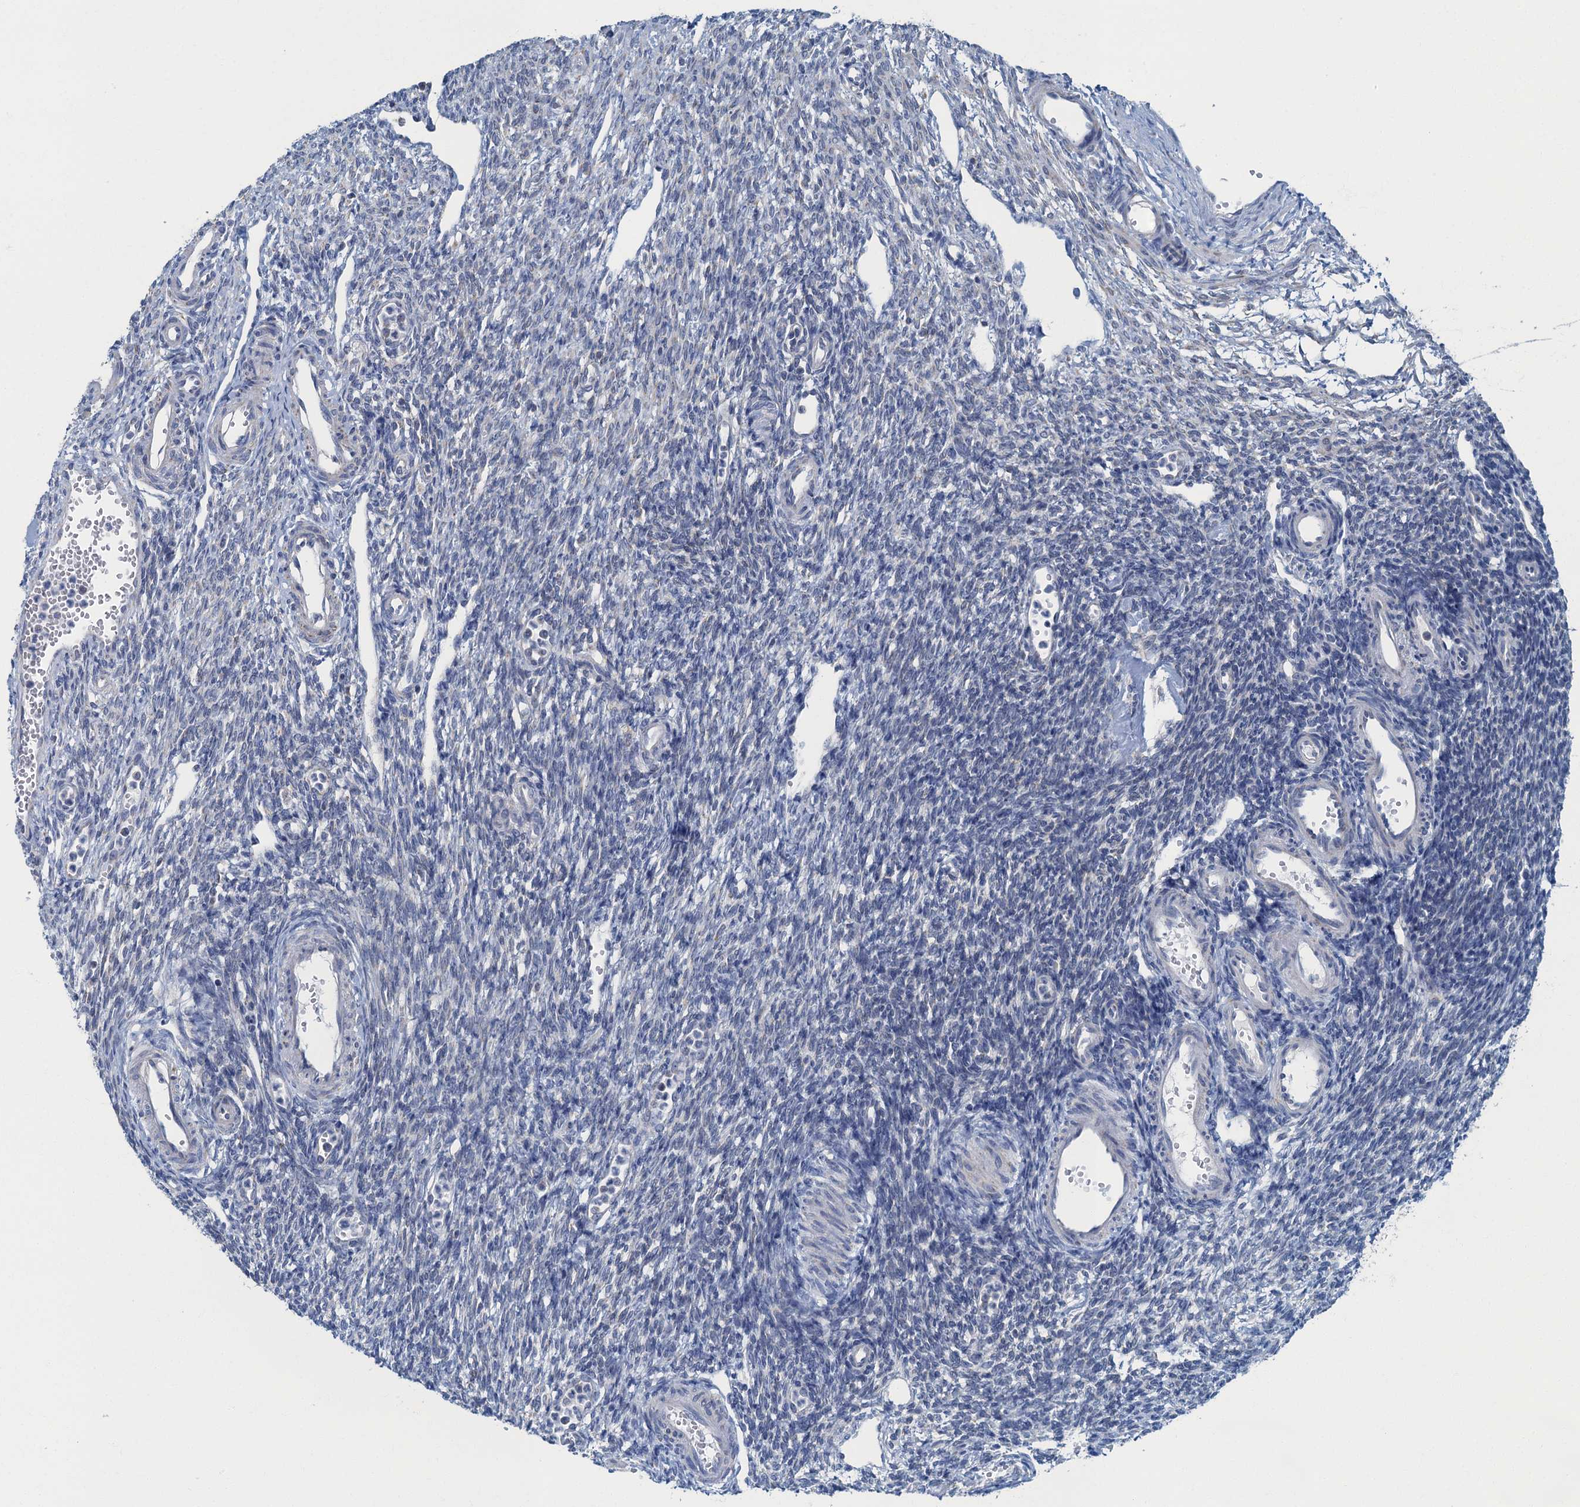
{"staining": {"intensity": "negative", "quantity": "none", "location": "none"}, "tissue": "ovary", "cell_type": "Ovarian stroma cells", "image_type": "normal", "snomed": [{"axis": "morphology", "description": "Normal tissue, NOS"}, {"axis": "morphology", "description": "Cyst, NOS"}, {"axis": "topography", "description": "Ovary"}], "caption": "Immunohistochemical staining of normal human ovary reveals no significant positivity in ovarian stroma cells. (Stains: DAB (3,3'-diaminobenzidine) immunohistochemistry (IHC) with hematoxylin counter stain, Microscopy: brightfield microscopy at high magnification).", "gene": "RAD9B", "patient": {"sex": "female", "age": 33}}